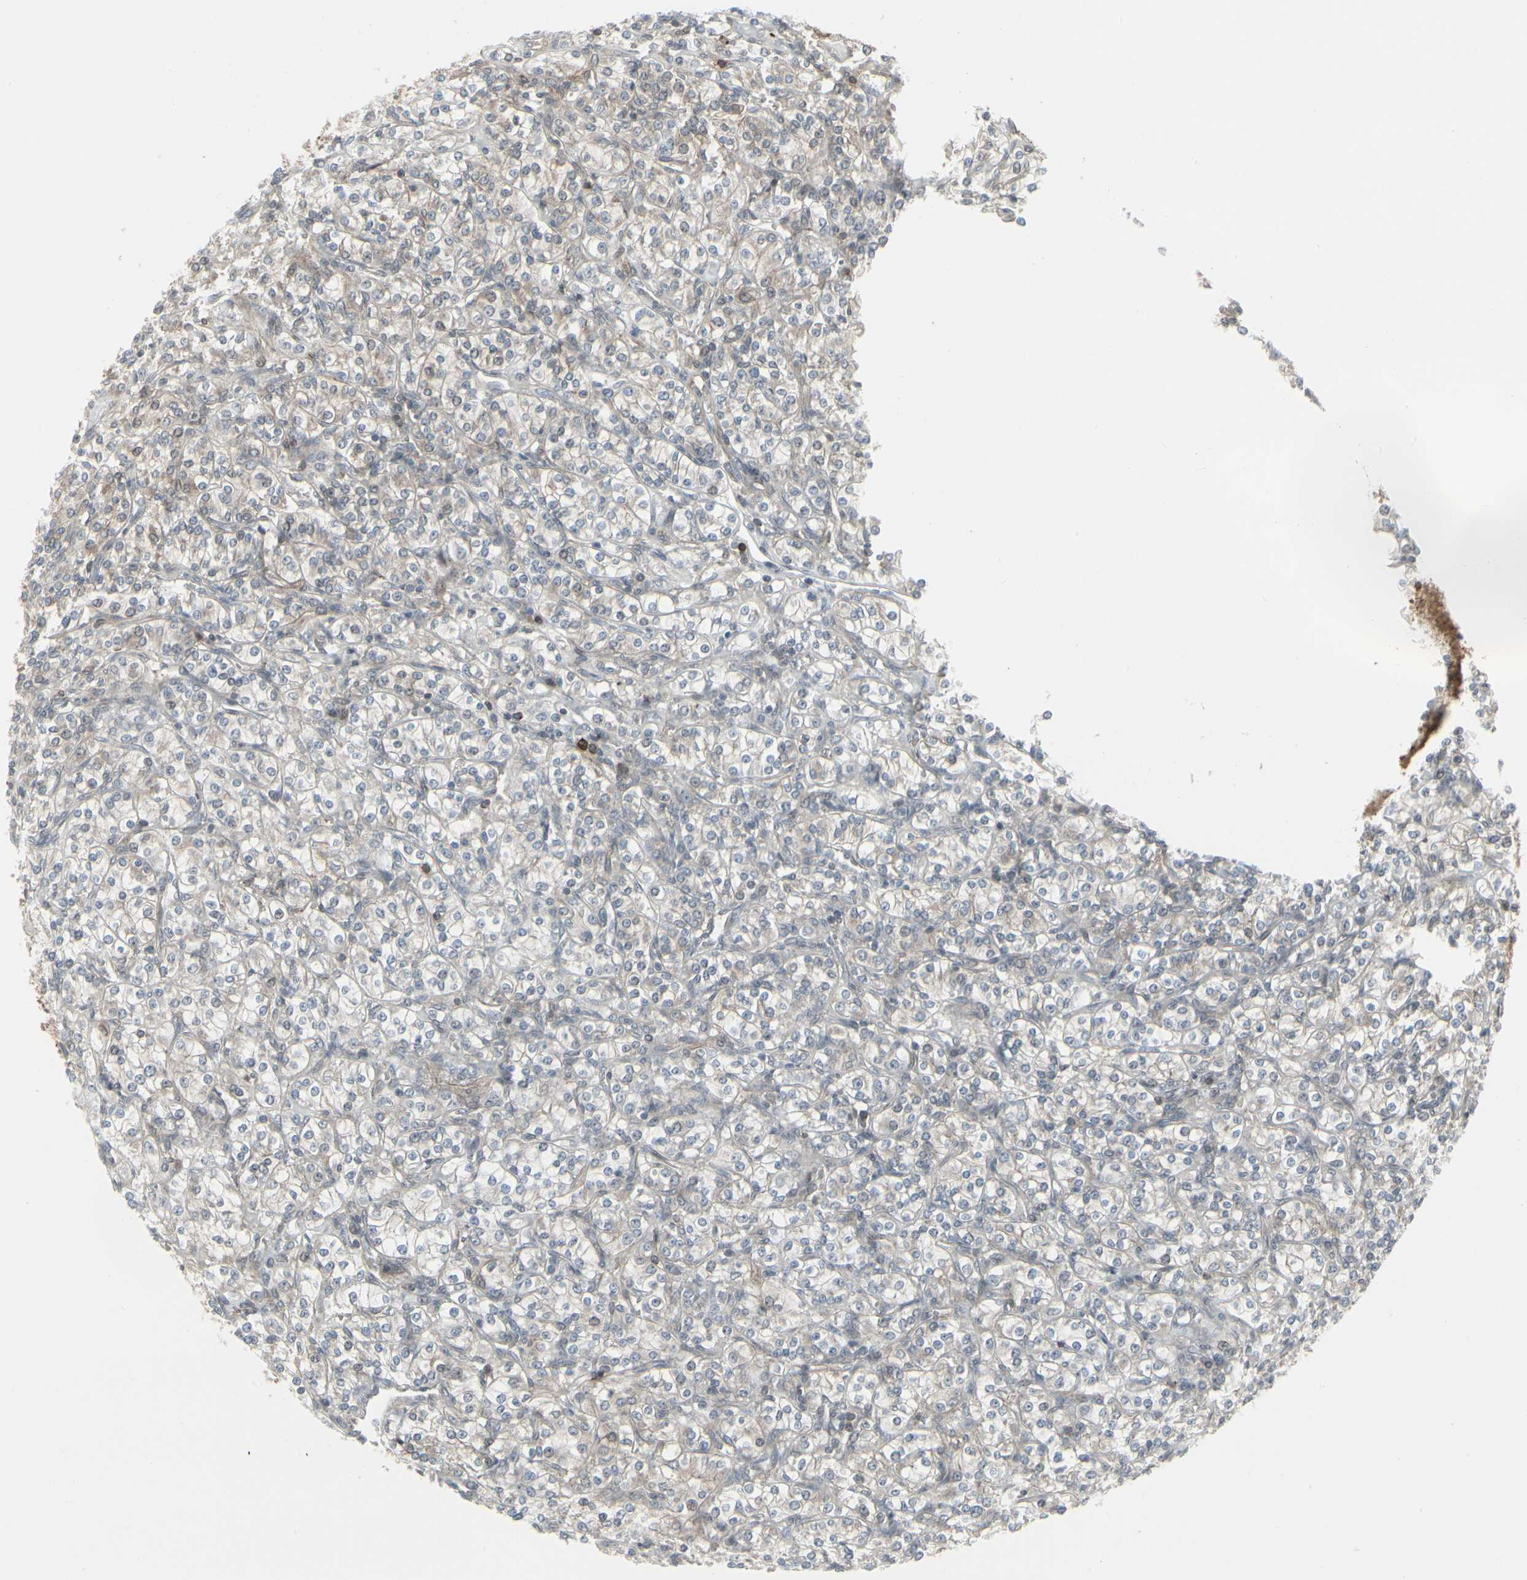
{"staining": {"intensity": "weak", "quantity": "<25%", "location": "cytoplasmic/membranous"}, "tissue": "renal cancer", "cell_type": "Tumor cells", "image_type": "cancer", "snomed": [{"axis": "morphology", "description": "Adenocarcinoma, NOS"}, {"axis": "topography", "description": "Kidney"}], "caption": "Tumor cells are negative for protein expression in human renal cancer (adenocarcinoma). (Stains: DAB IHC with hematoxylin counter stain, Microscopy: brightfield microscopy at high magnification).", "gene": "IGFBP6", "patient": {"sex": "male", "age": 77}}